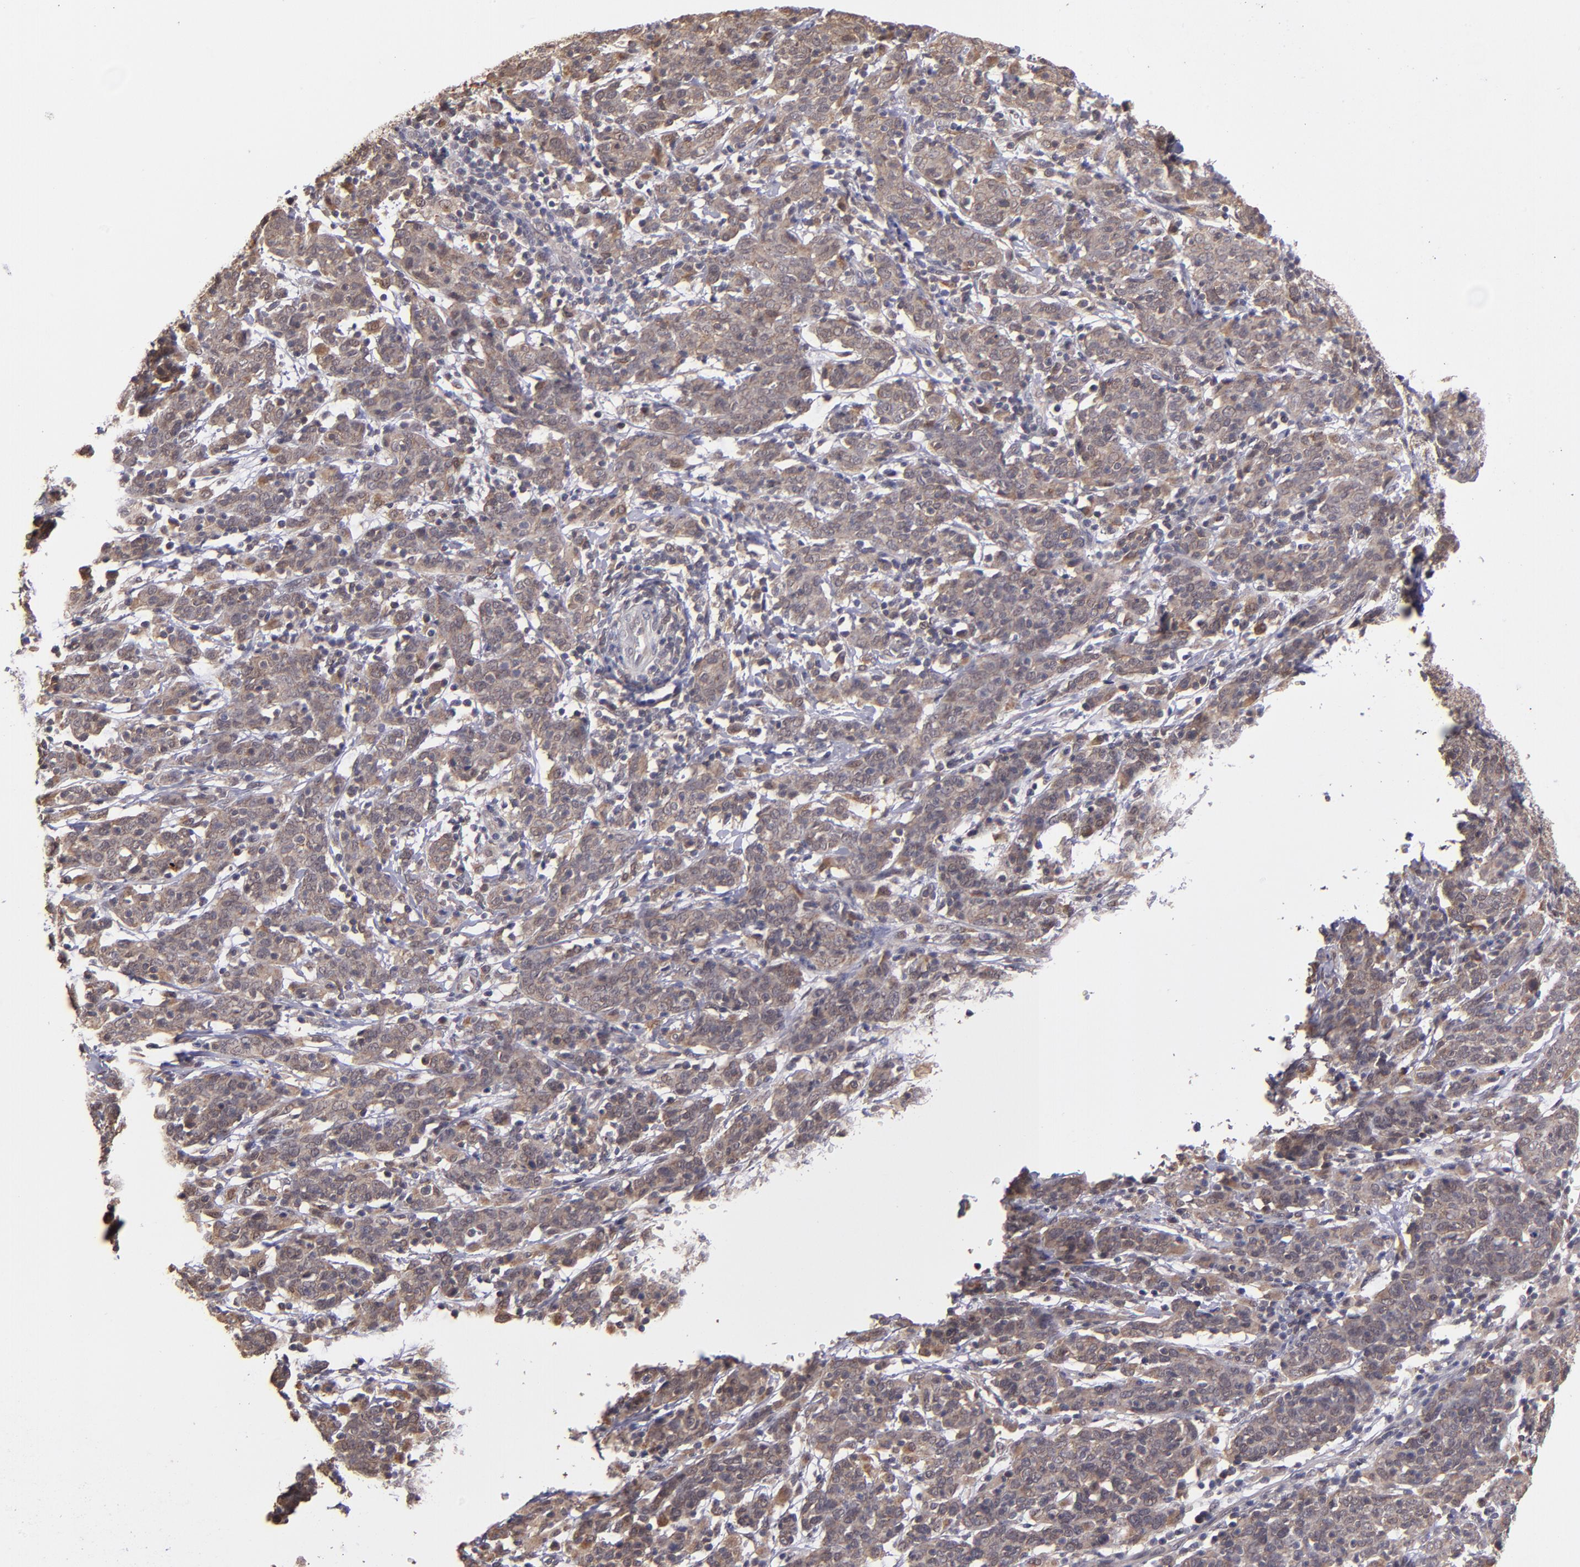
{"staining": {"intensity": "weak", "quantity": ">75%", "location": "cytoplasmic/membranous"}, "tissue": "cervical cancer", "cell_type": "Tumor cells", "image_type": "cancer", "snomed": [{"axis": "morphology", "description": "Normal tissue, NOS"}, {"axis": "morphology", "description": "Squamous cell carcinoma, NOS"}, {"axis": "topography", "description": "Cervix"}], "caption": "Tumor cells exhibit low levels of weak cytoplasmic/membranous expression in about >75% of cells in human cervical squamous cell carcinoma.", "gene": "SIPA1L1", "patient": {"sex": "female", "age": 67}}